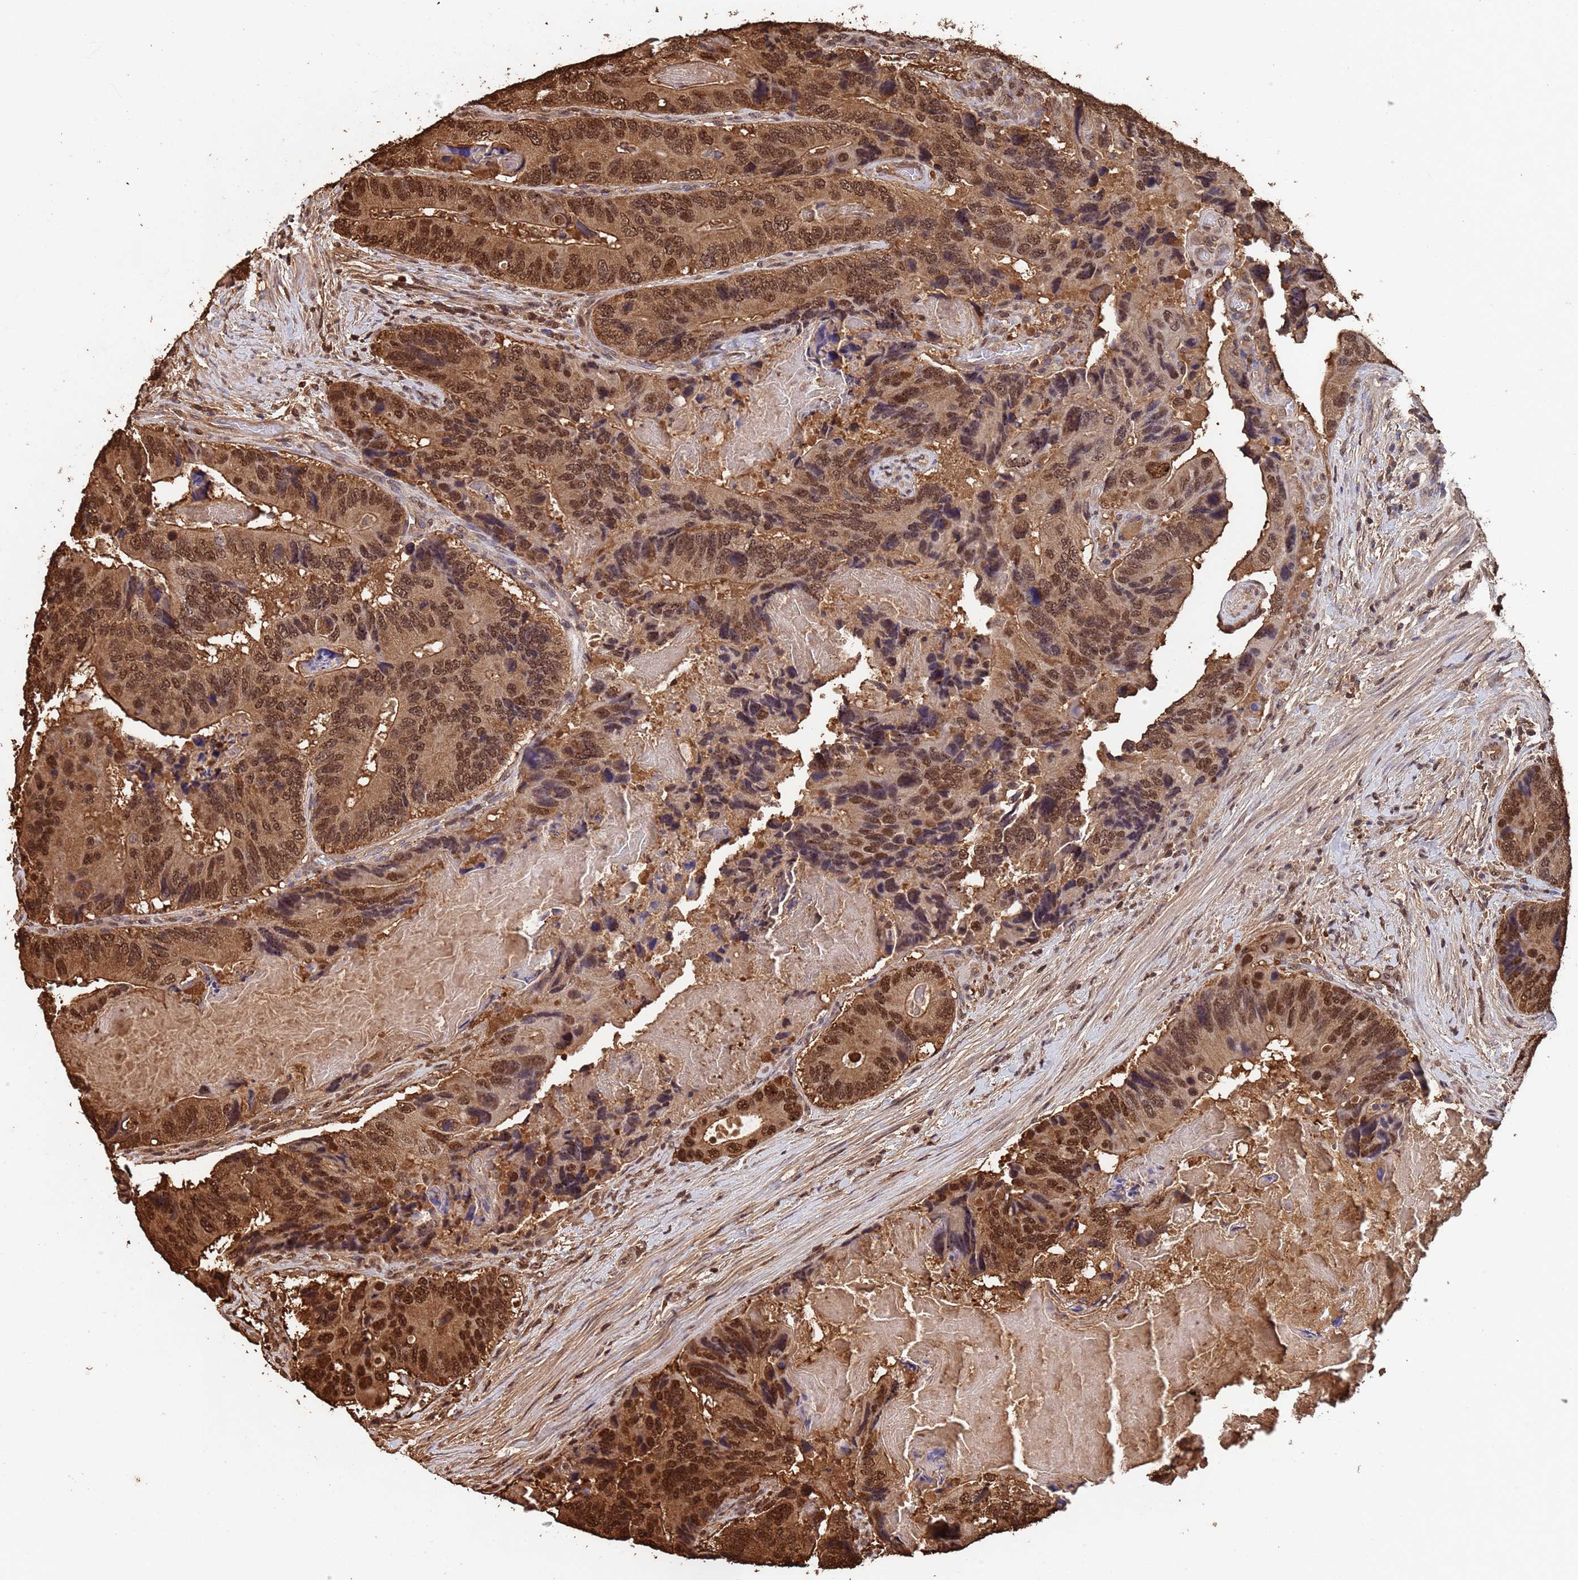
{"staining": {"intensity": "strong", "quantity": "25%-75%", "location": "cytoplasmic/membranous,nuclear"}, "tissue": "colorectal cancer", "cell_type": "Tumor cells", "image_type": "cancer", "snomed": [{"axis": "morphology", "description": "Adenocarcinoma, NOS"}, {"axis": "topography", "description": "Colon"}], "caption": "Immunohistochemical staining of human colorectal cancer demonstrates high levels of strong cytoplasmic/membranous and nuclear staining in approximately 25%-75% of tumor cells.", "gene": "SUMO4", "patient": {"sex": "male", "age": 84}}